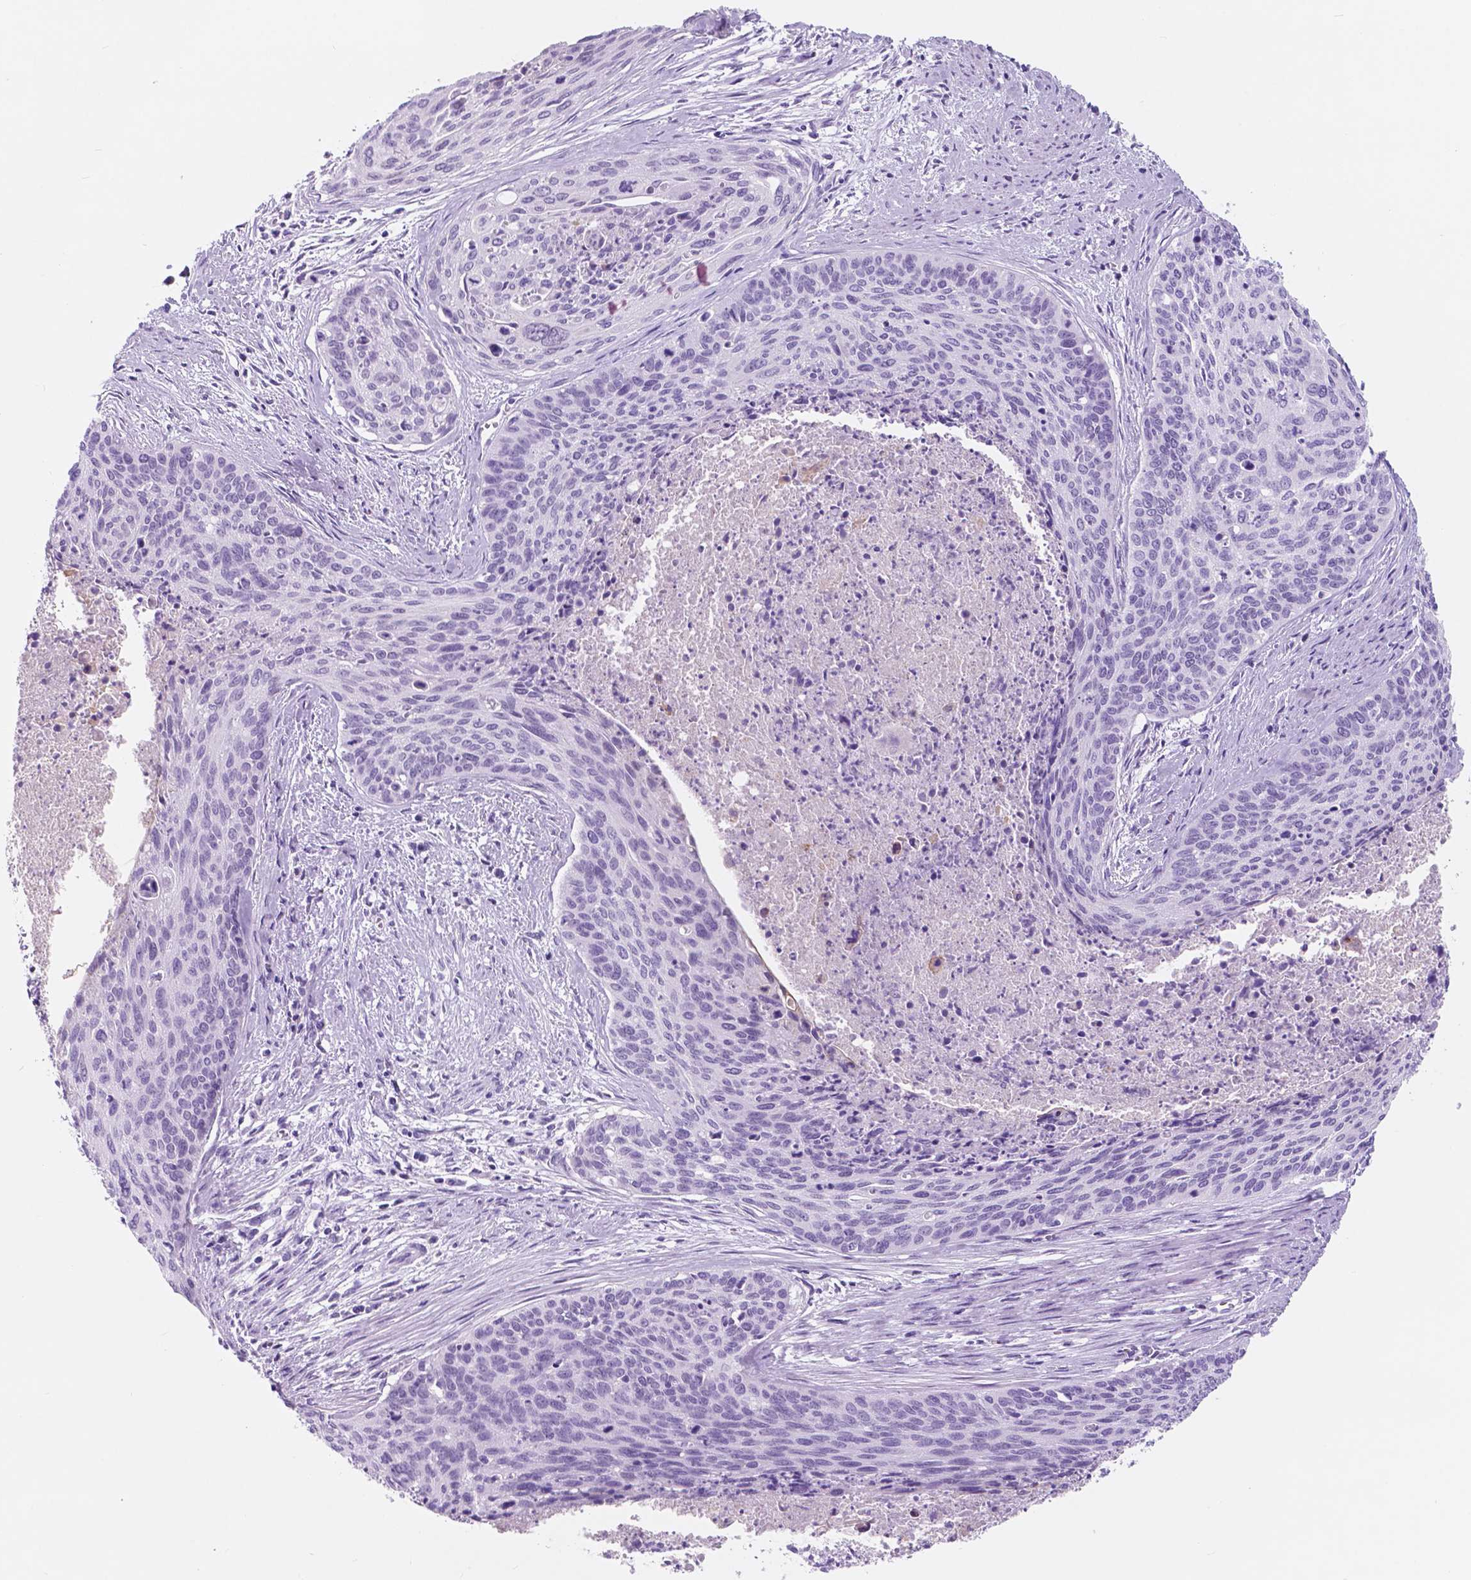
{"staining": {"intensity": "negative", "quantity": "none", "location": "none"}, "tissue": "cervical cancer", "cell_type": "Tumor cells", "image_type": "cancer", "snomed": [{"axis": "morphology", "description": "Squamous cell carcinoma, NOS"}, {"axis": "topography", "description": "Cervix"}], "caption": "Tumor cells show no significant positivity in cervical squamous cell carcinoma.", "gene": "CUZD1", "patient": {"sex": "female", "age": 55}}